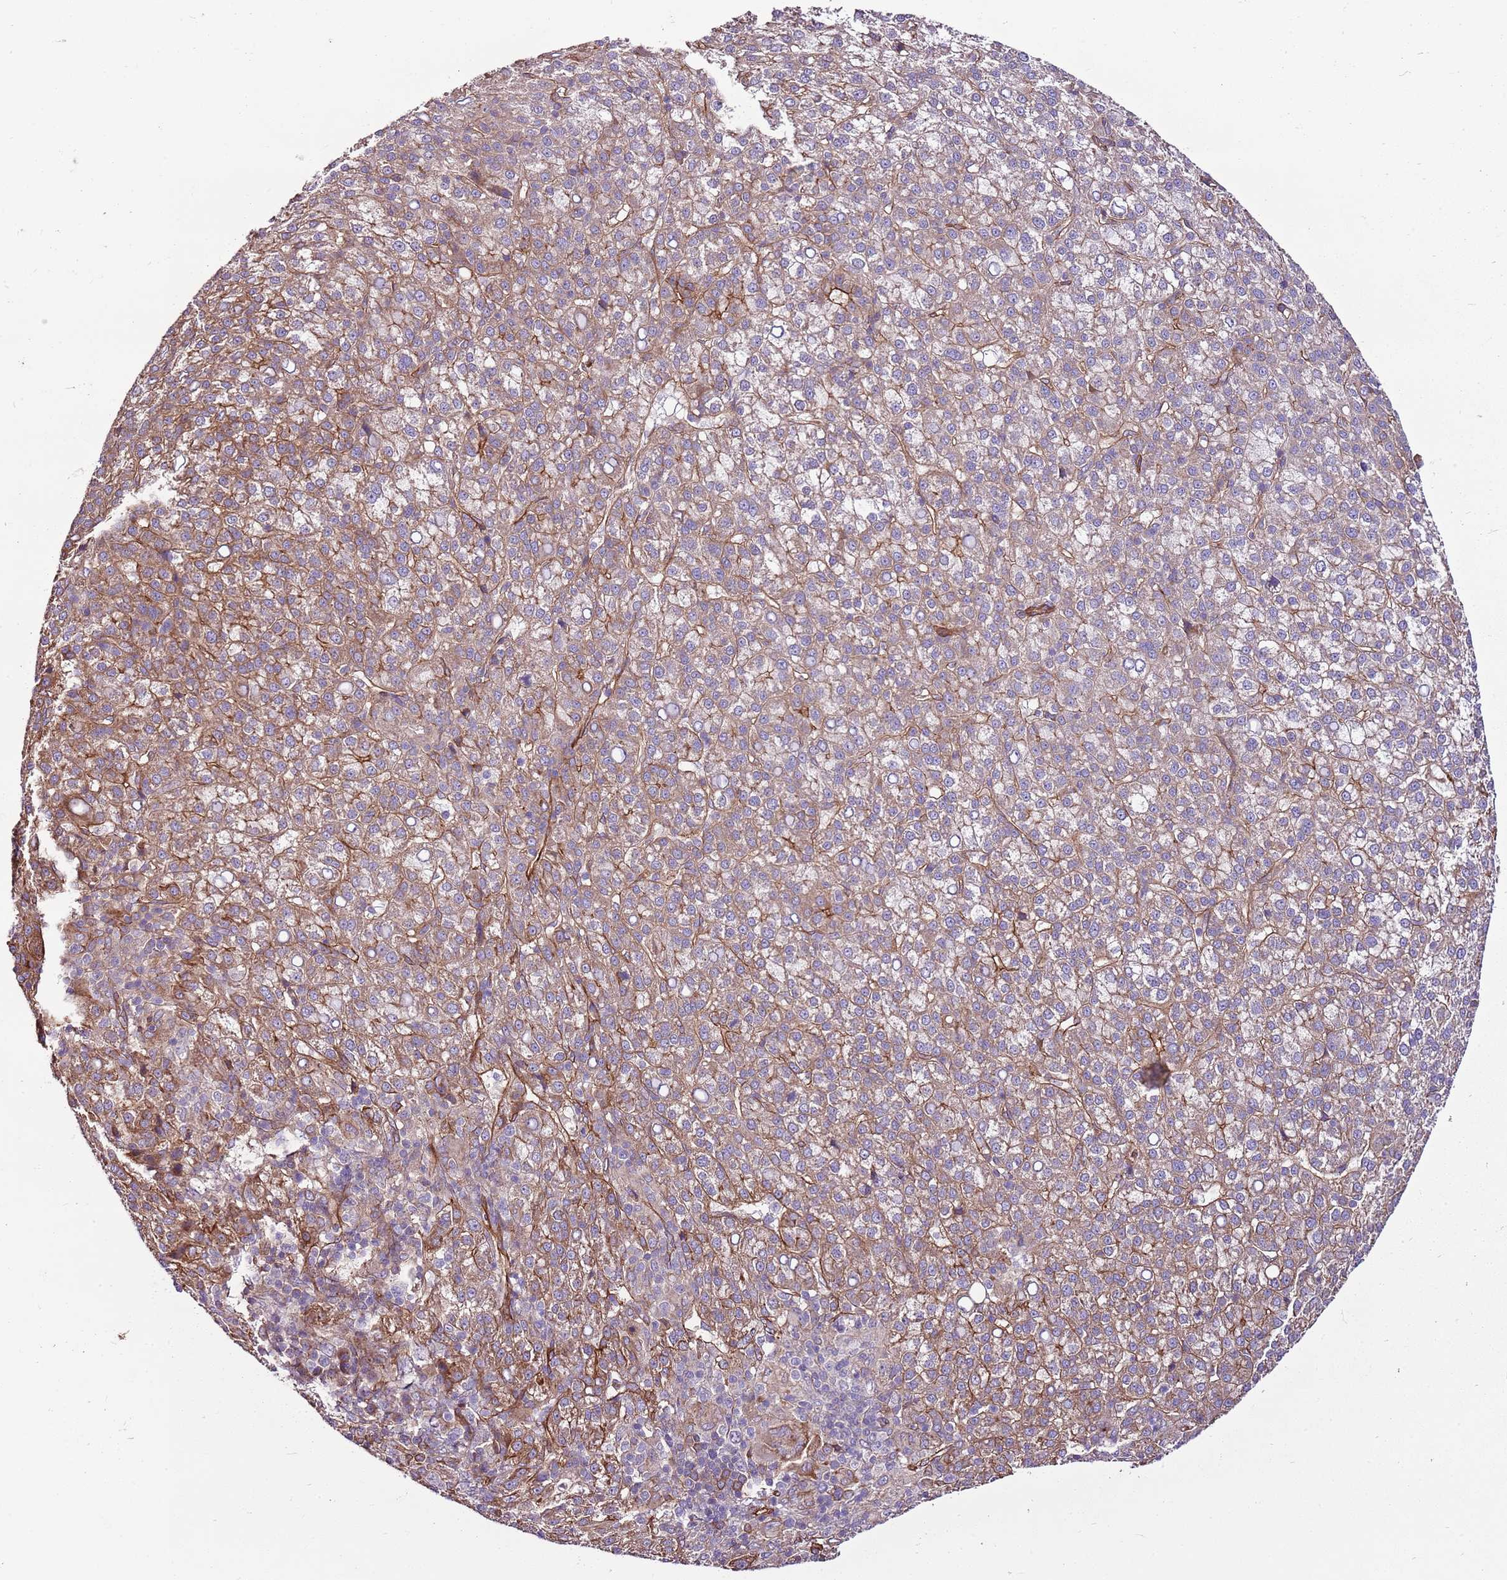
{"staining": {"intensity": "moderate", "quantity": "25%-75%", "location": "cytoplasmic/membranous"}, "tissue": "liver cancer", "cell_type": "Tumor cells", "image_type": "cancer", "snomed": [{"axis": "morphology", "description": "Carcinoma, Hepatocellular, NOS"}, {"axis": "topography", "description": "Liver"}], "caption": "This image shows hepatocellular carcinoma (liver) stained with immunohistochemistry (IHC) to label a protein in brown. The cytoplasmic/membranous of tumor cells show moderate positivity for the protein. Nuclei are counter-stained blue.", "gene": "ZNF827", "patient": {"sex": "female", "age": 58}}